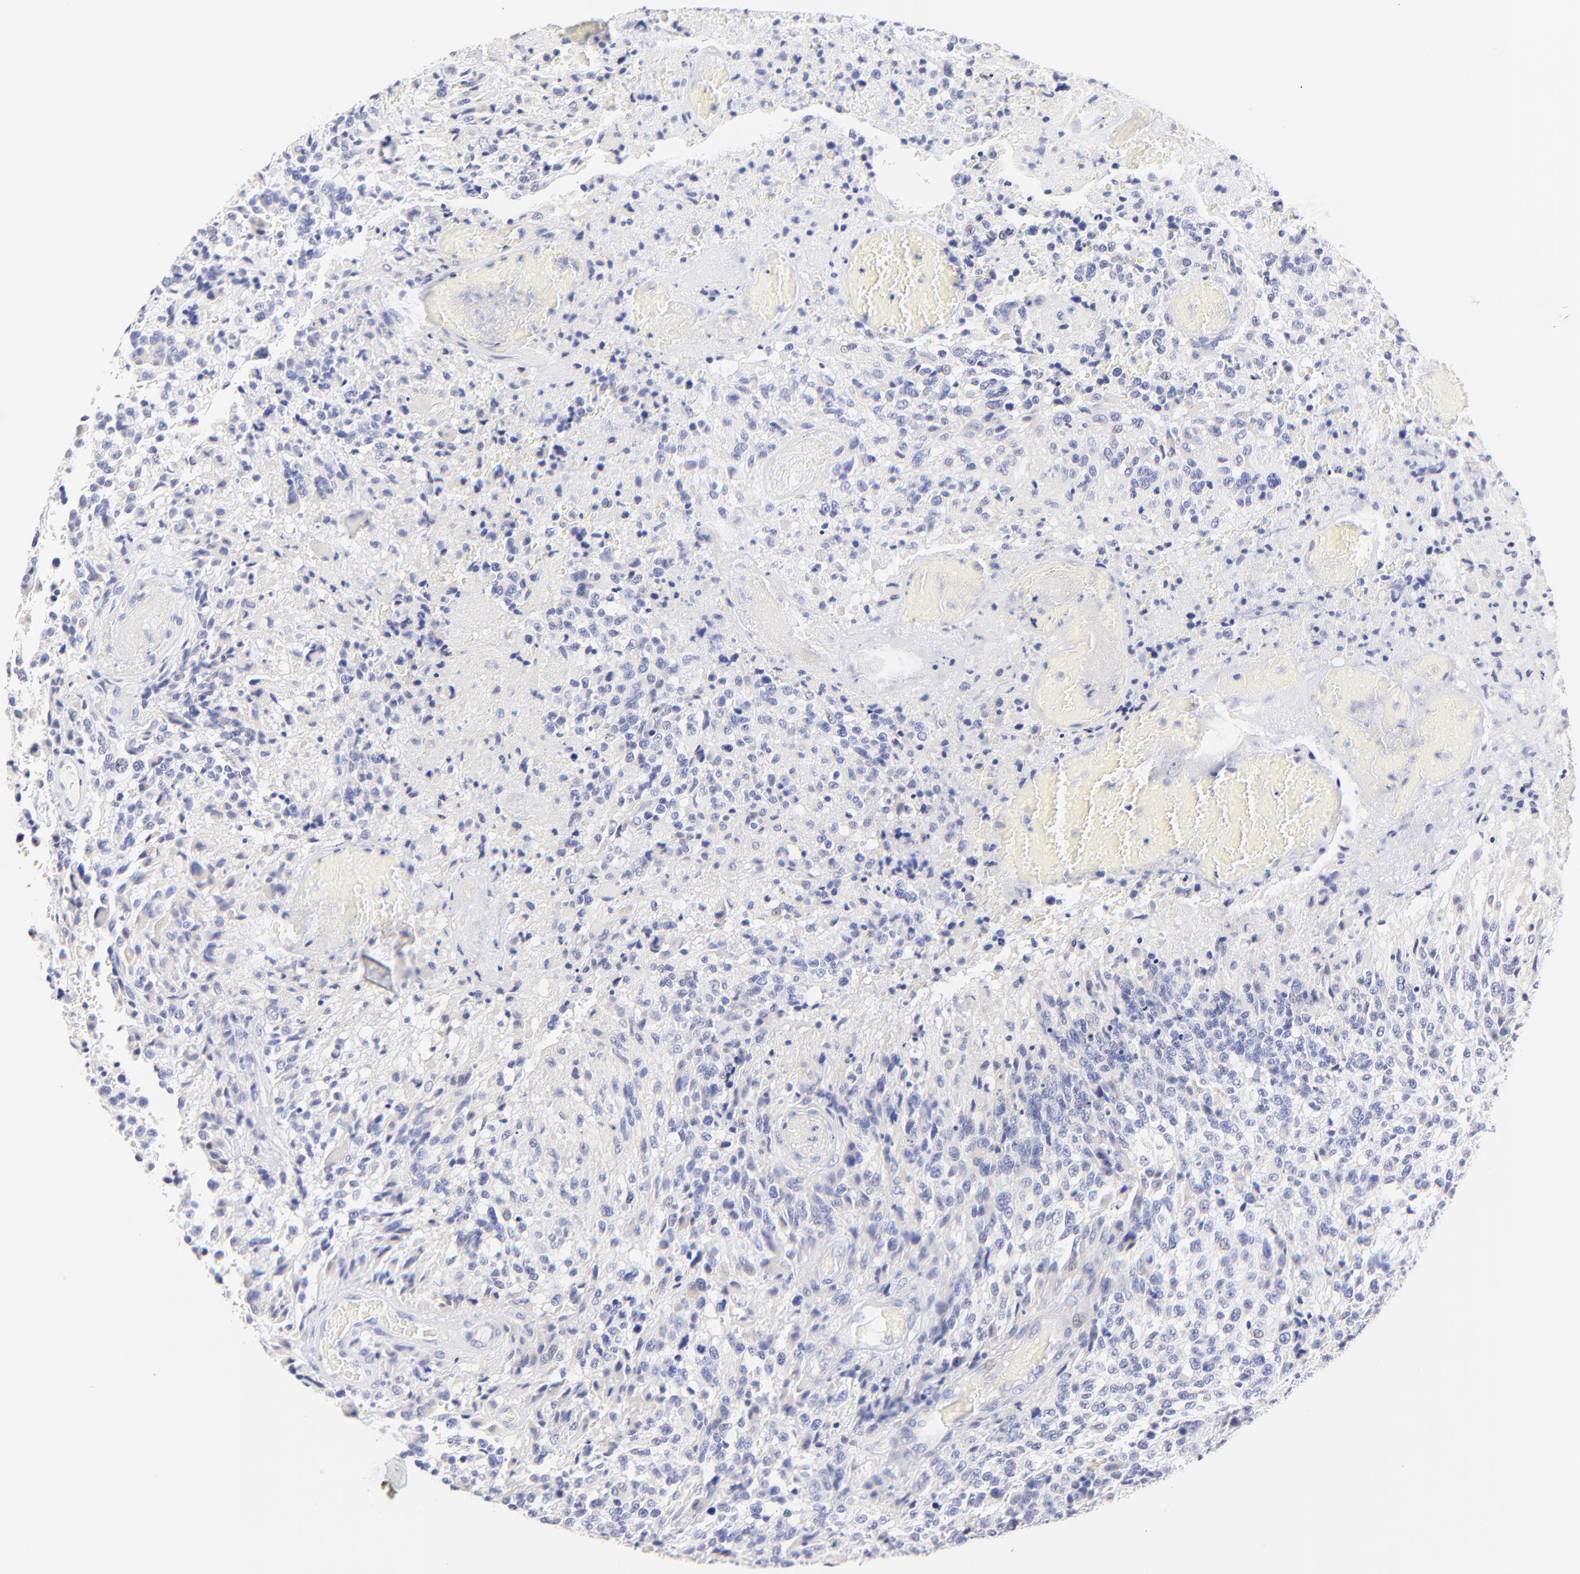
{"staining": {"intensity": "negative", "quantity": "none", "location": "none"}, "tissue": "glioma", "cell_type": "Tumor cells", "image_type": "cancer", "snomed": [{"axis": "morphology", "description": "Glioma, malignant, High grade"}, {"axis": "topography", "description": "Brain"}], "caption": "This is an immunohistochemistry (IHC) histopathology image of glioma. There is no expression in tumor cells.", "gene": "EBP", "patient": {"sex": "male", "age": 36}}